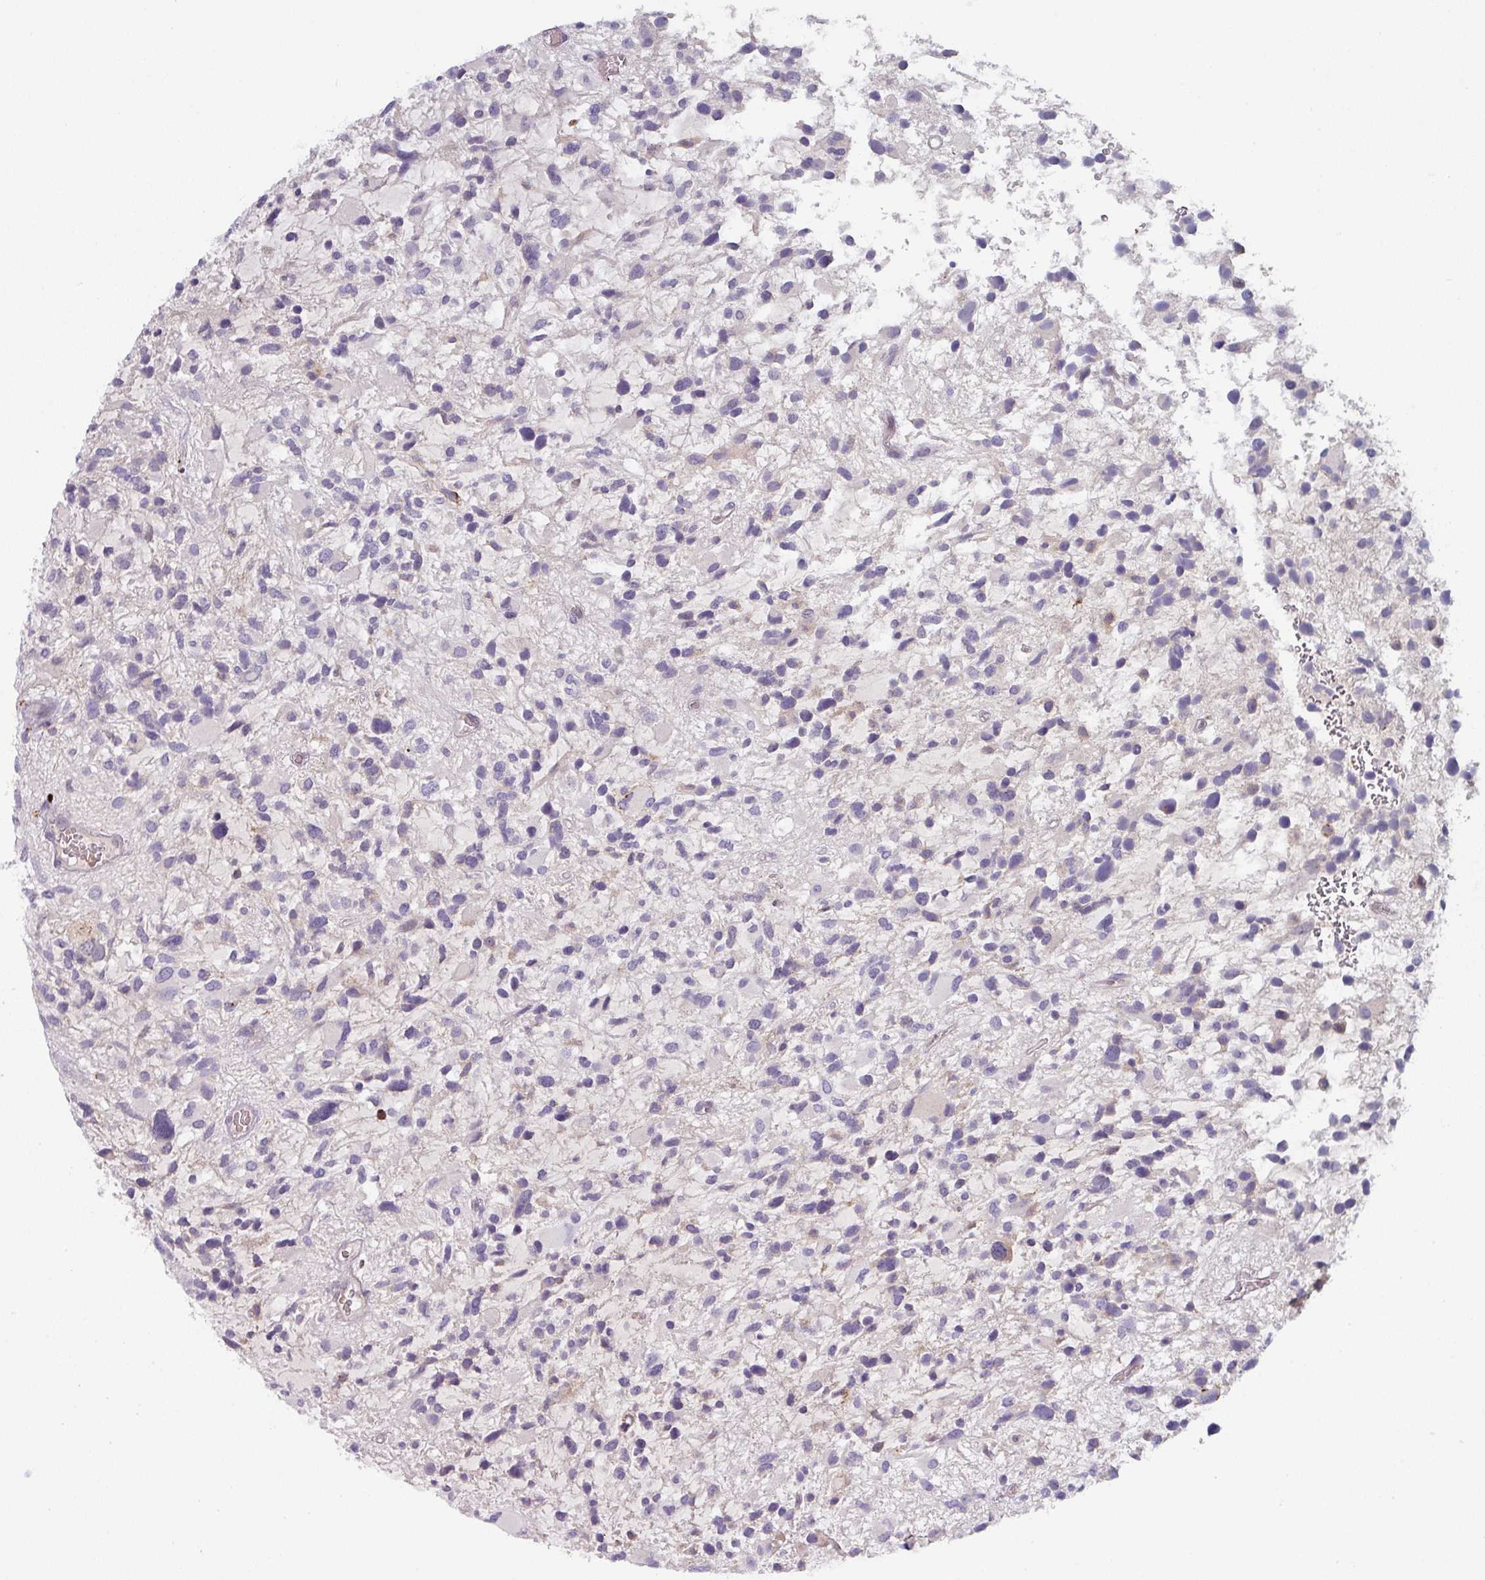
{"staining": {"intensity": "negative", "quantity": "none", "location": "none"}, "tissue": "glioma", "cell_type": "Tumor cells", "image_type": "cancer", "snomed": [{"axis": "morphology", "description": "Glioma, malignant, High grade"}, {"axis": "topography", "description": "Brain"}], "caption": "Tumor cells show no significant staining in glioma.", "gene": "PRODH2", "patient": {"sex": "female", "age": 11}}